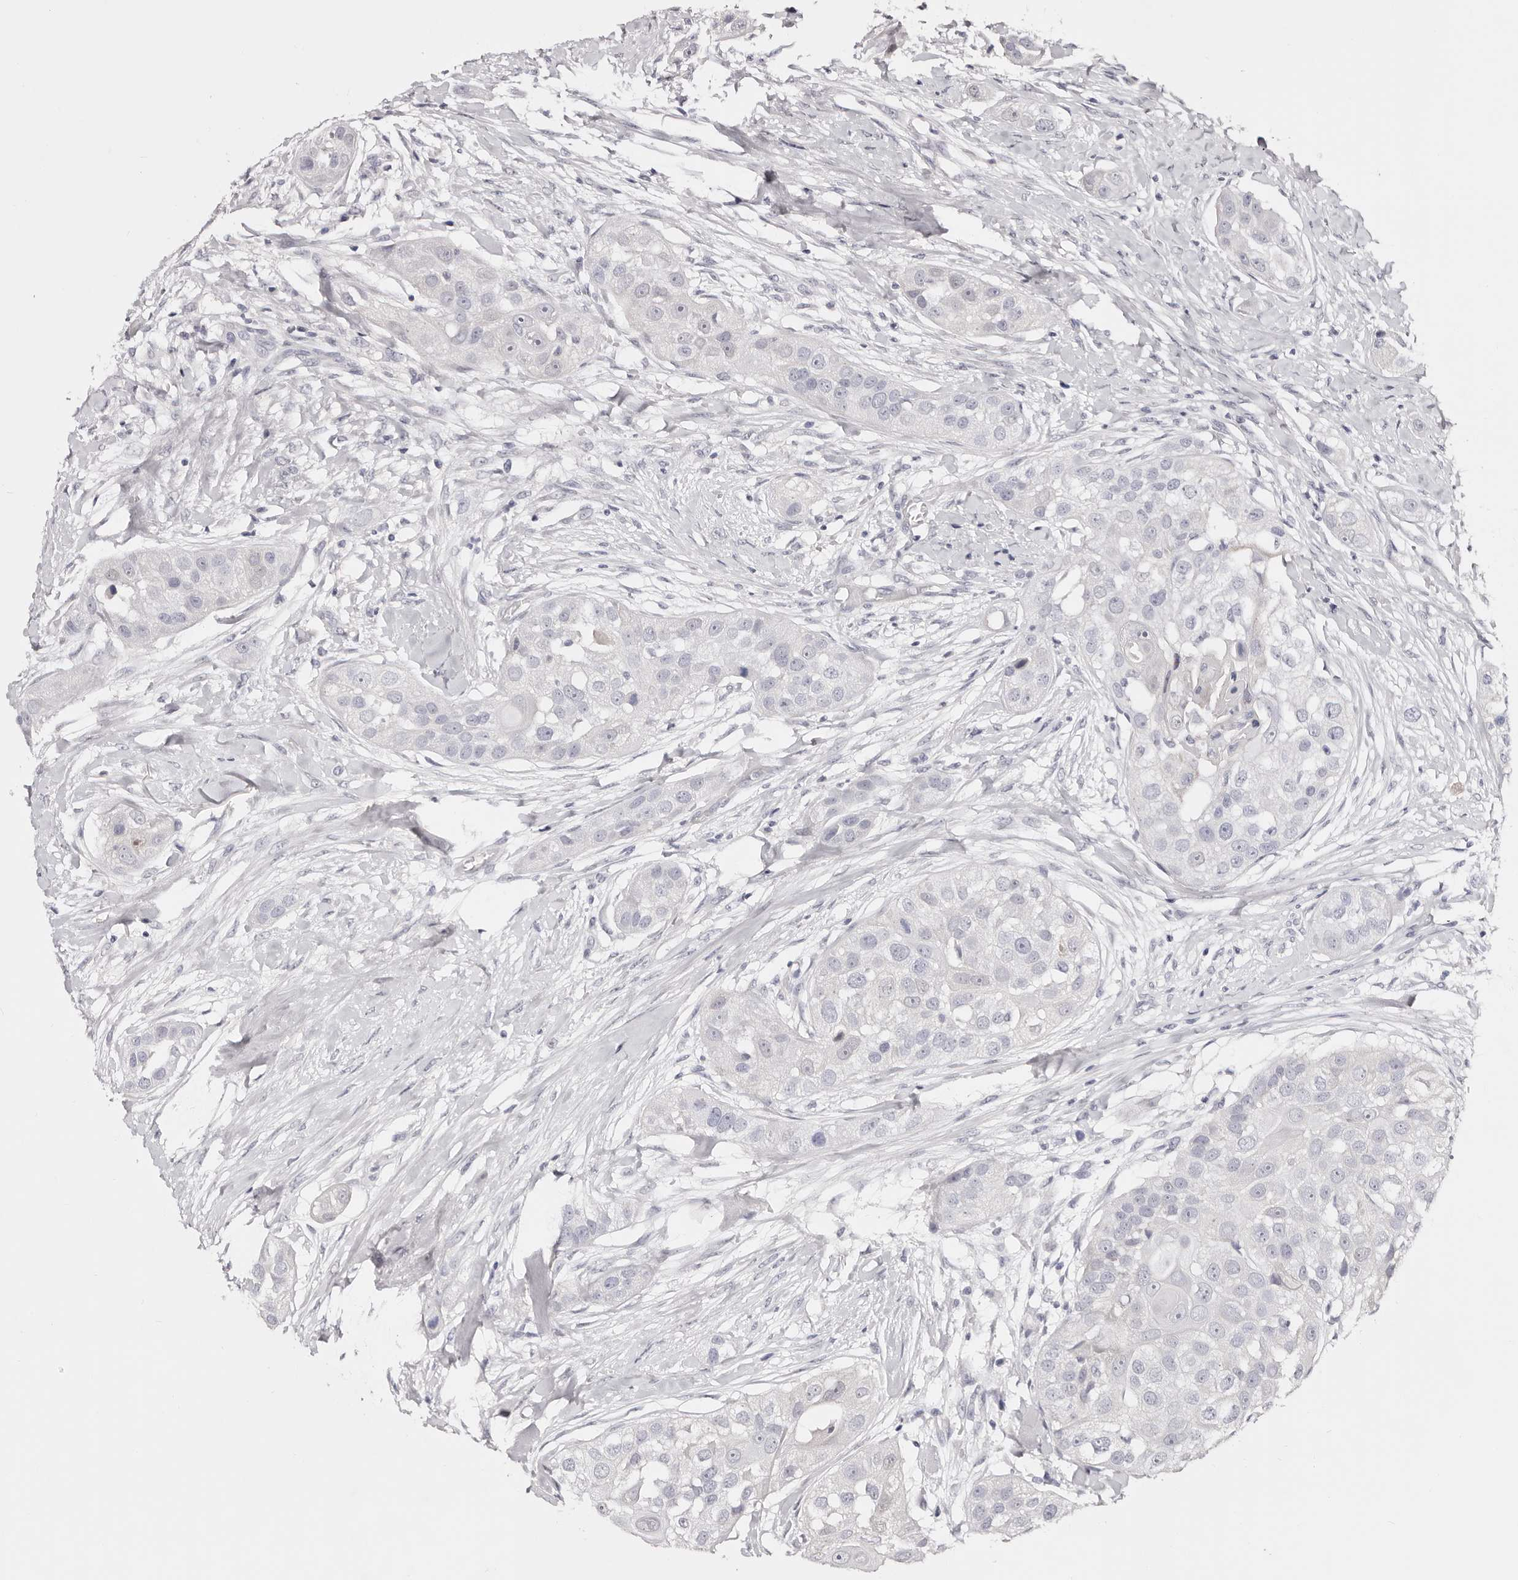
{"staining": {"intensity": "negative", "quantity": "none", "location": "none"}, "tissue": "head and neck cancer", "cell_type": "Tumor cells", "image_type": "cancer", "snomed": [{"axis": "morphology", "description": "Normal tissue, NOS"}, {"axis": "morphology", "description": "Squamous cell carcinoma, NOS"}, {"axis": "topography", "description": "Skeletal muscle"}, {"axis": "topography", "description": "Head-Neck"}], "caption": "There is no significant staining in tumor cells of head and neck cancer (squamous cell carcinoma). Nuclei are stained in blue.", "gene": "AKNAD1", "patient": {"sex": "male", "age": 51}}